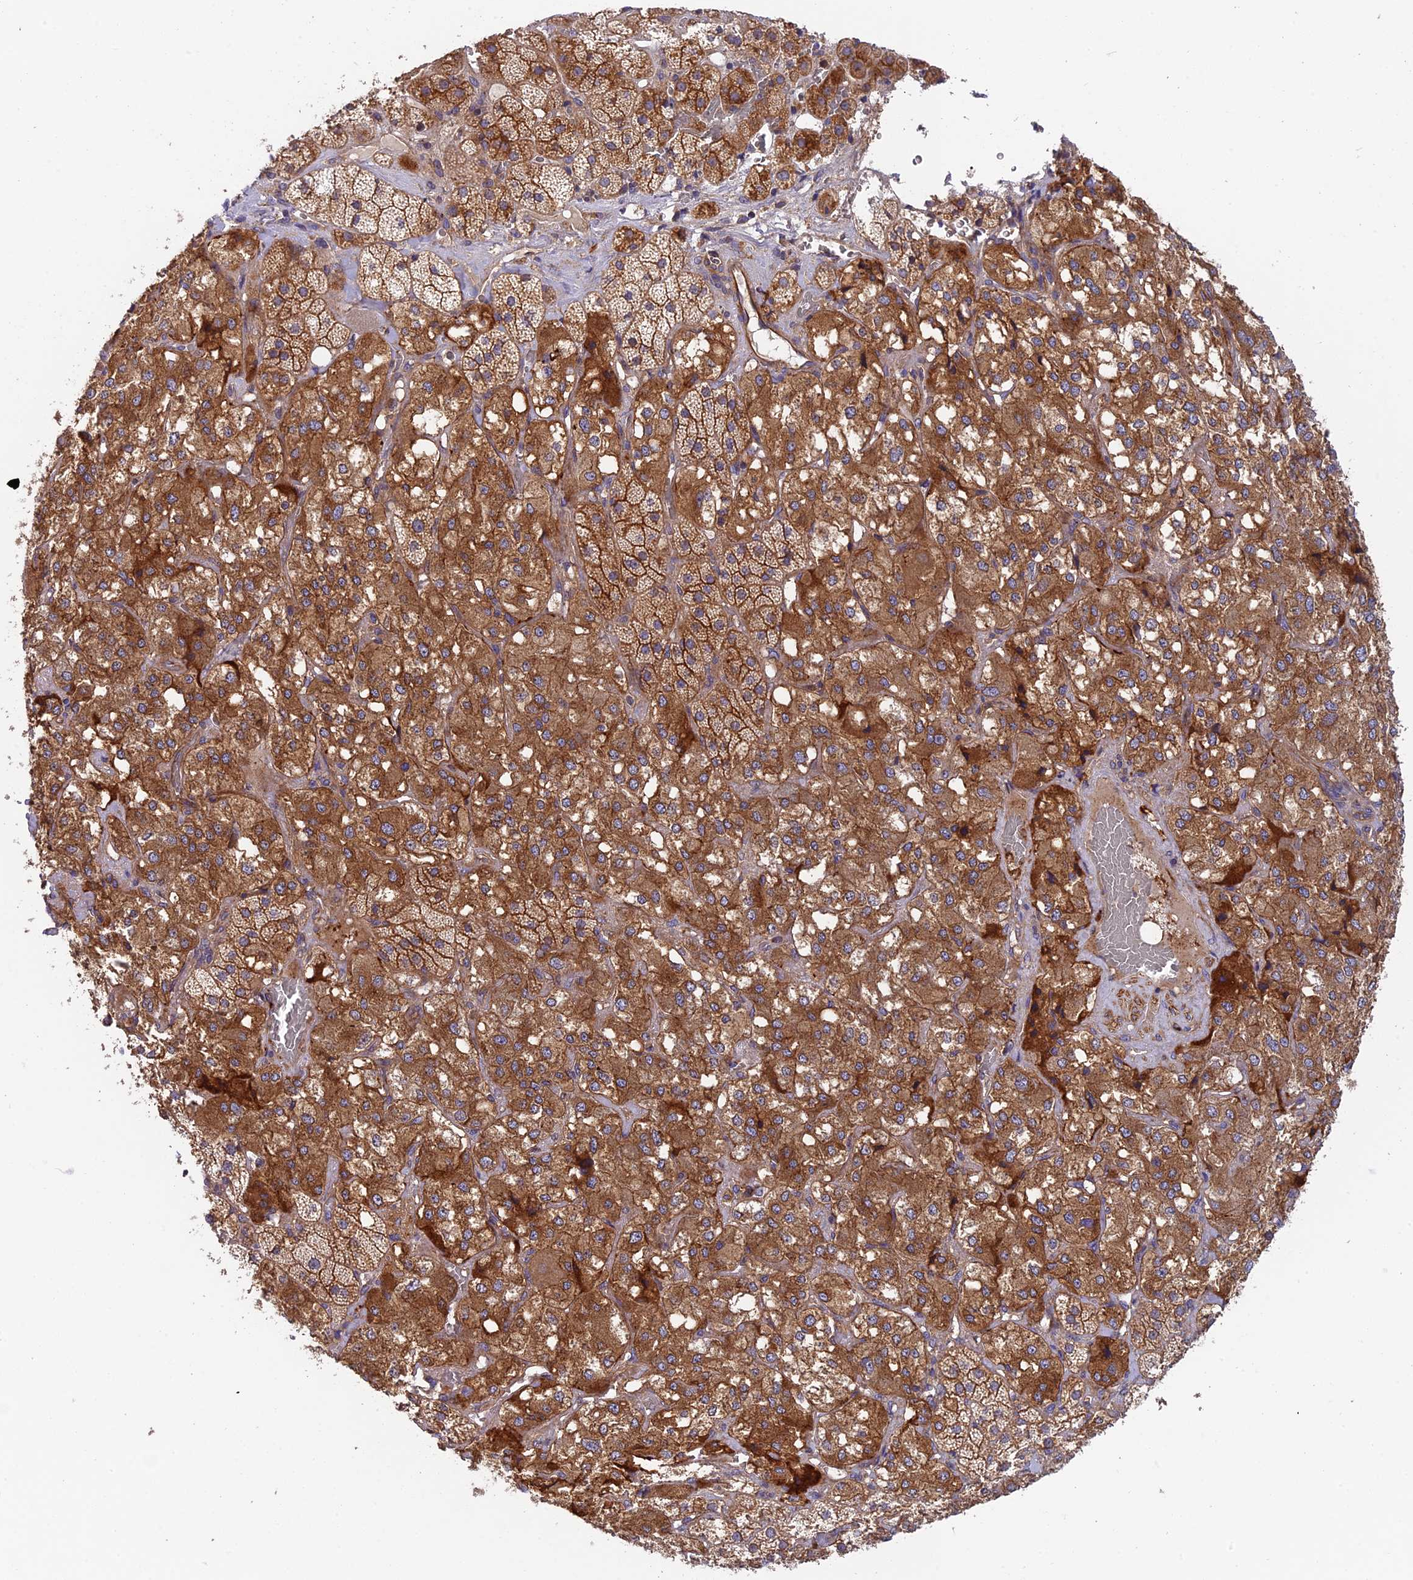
{"staining": {"intensity": "strong", "quantity": ">75%", "location": "cytoplasmic/membranous"}, "tissue": "adrenal gland", "cell_type": "Glandular cells", "image_type": "normal", "snomed": [{"axis": "morphology", "description": "Normal tissue, NOS"}, {"axis": "topography", "description": "Adrenal gland"}], "caption": "The histopathology image reveals staining of unremarkable adrenal gland, revealing strong cytoplasmic/membranous protein expression (brown color) within glandular cells.", "gene": "ADAMTS15", "patient": {"sex": "male", "age": 57}}